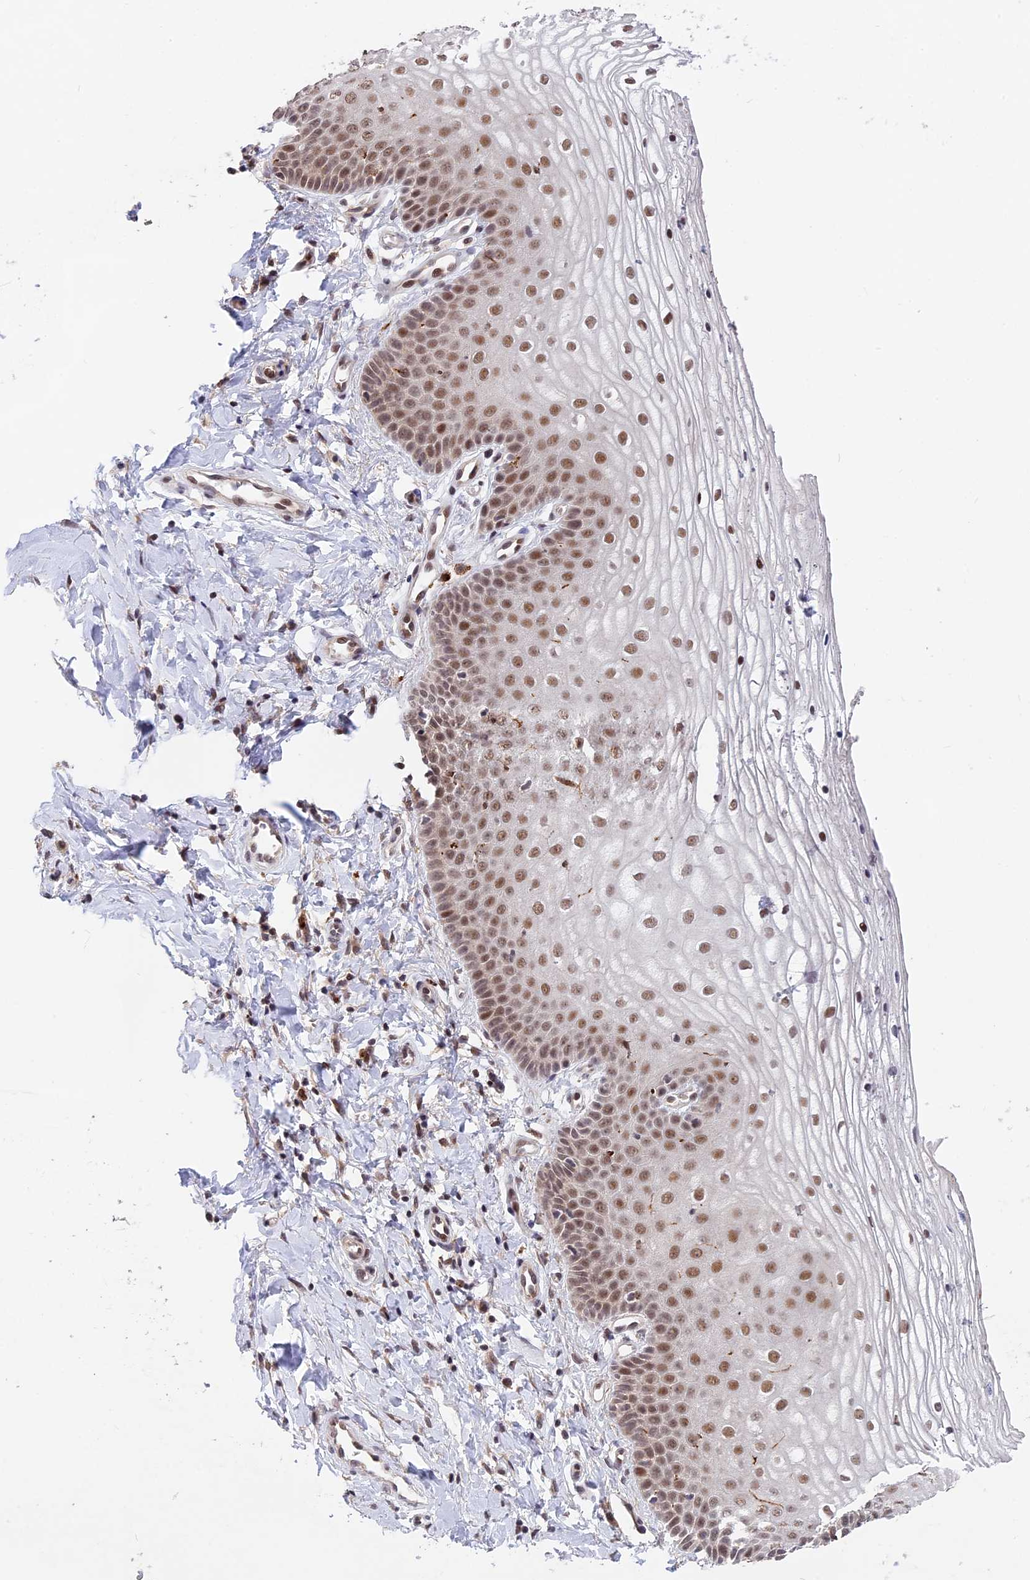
{"staining": {"intensity": "moderate", "quantity": ">75%", "location": "nuclear"}, "tissue": "vagina", "cell_type": "Squamous epithelial cells", "image_type": "normal", "snomed": [{"axis": "morphology", "description": "Normal tissue, NOS"}, {"axis": "topography", "description": "Vagina"}], "caption": "IHC (DAB) staining of benign vagina exhibits moderate nuclear protein staining in about >75% of squamous epithelial cells.", "gene": "POLR2C", "patient": {"sex": "female", "age": 68}}